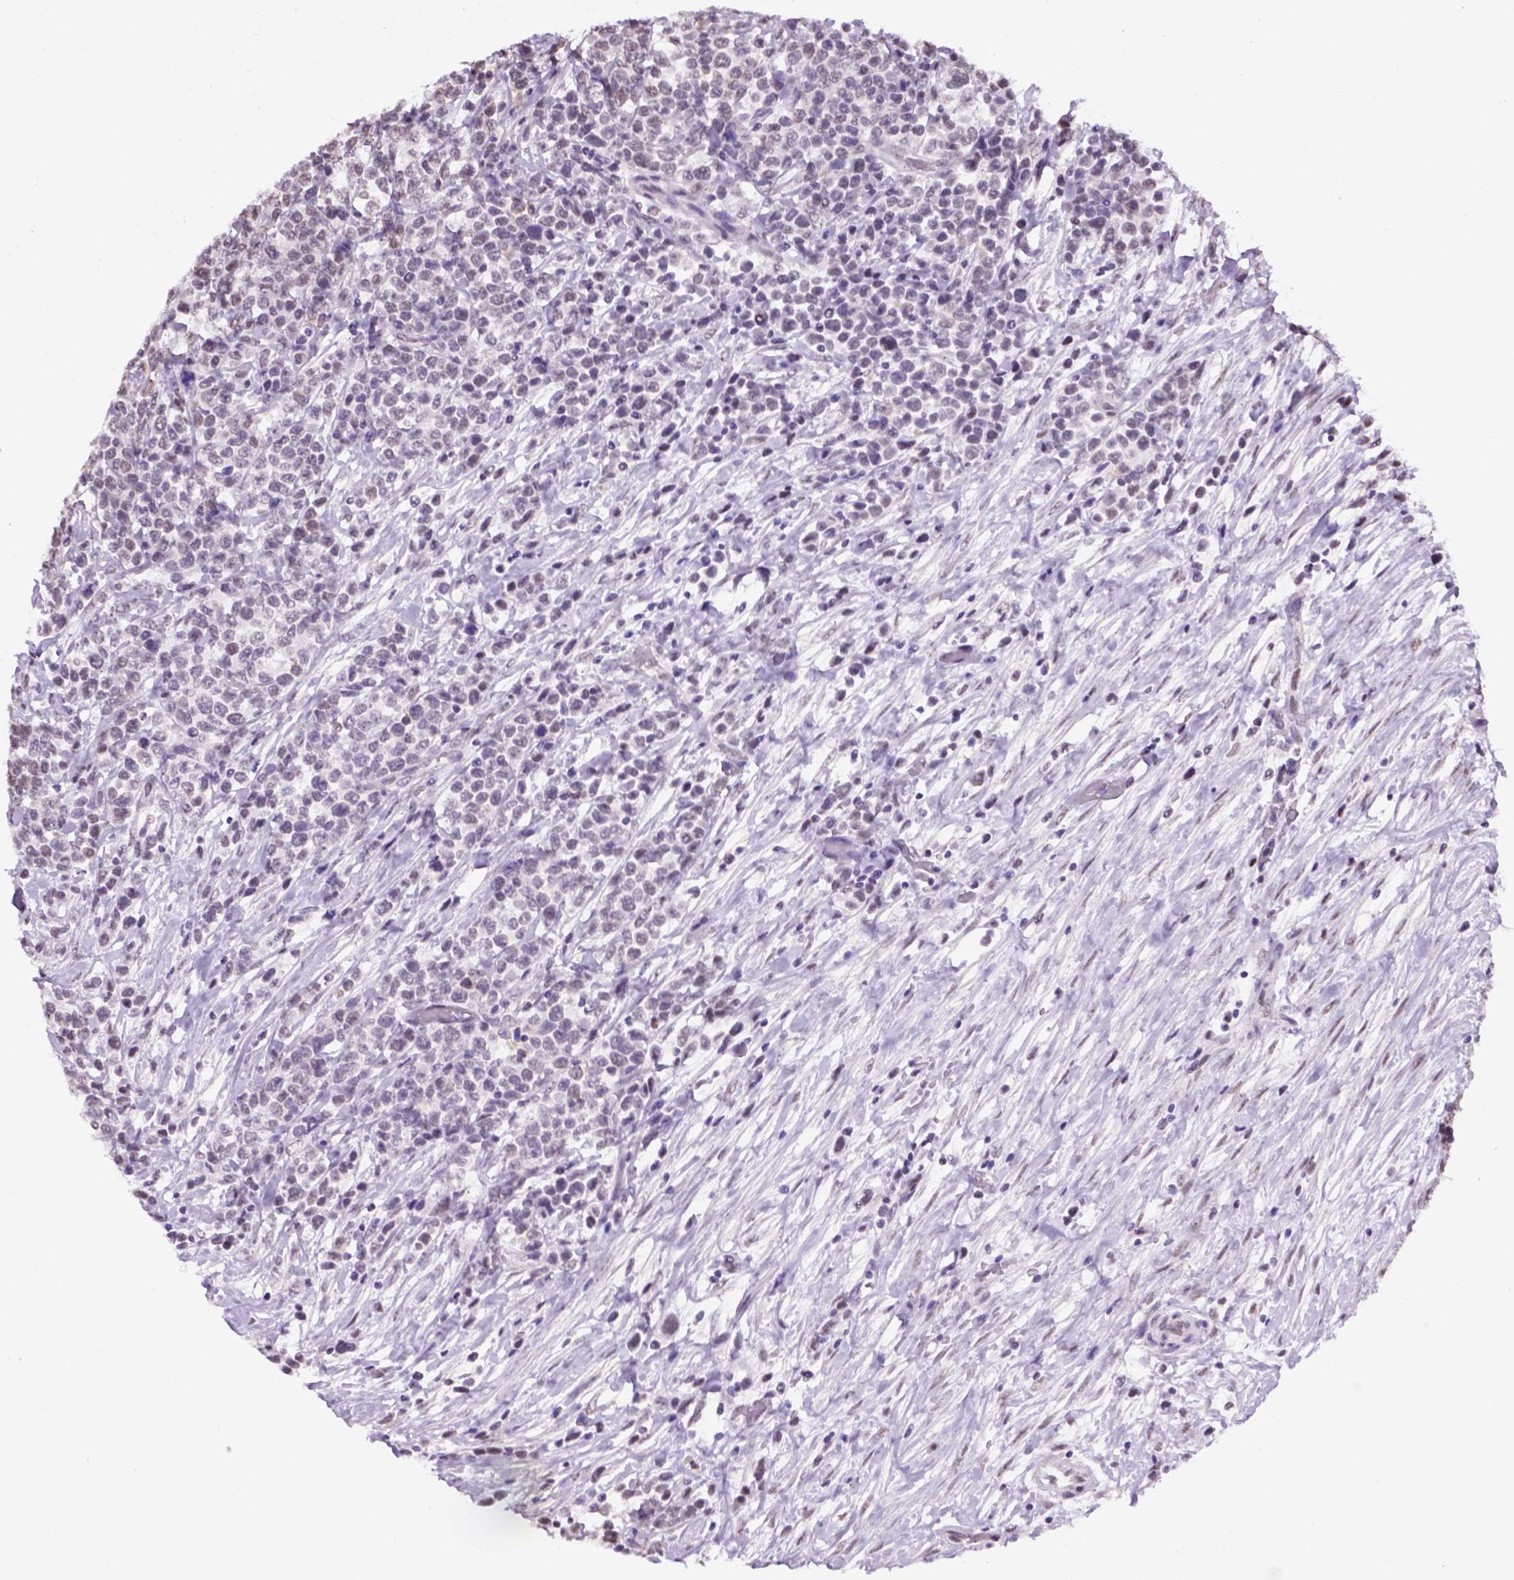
{"staining": {"intensity": "negative", "quantity": "none", "location": "none"}, "tissue": "lymphoma", "cell_type": "Tumor cells", "image_type": "cancer", "snomed": [{"axis": "morphology", "description": "Malignant lymphoma, non-Hodgkin's type, High grade"}, {"axis": "topography", "description": "Soft tissue"}], "caption": "This is an immunohistochemistry (IHC) histopathology image of lymphoma. There is no expression in tumor cells.", "gene": "ABI2", "patient": {"sex": "female", "age": 56}}